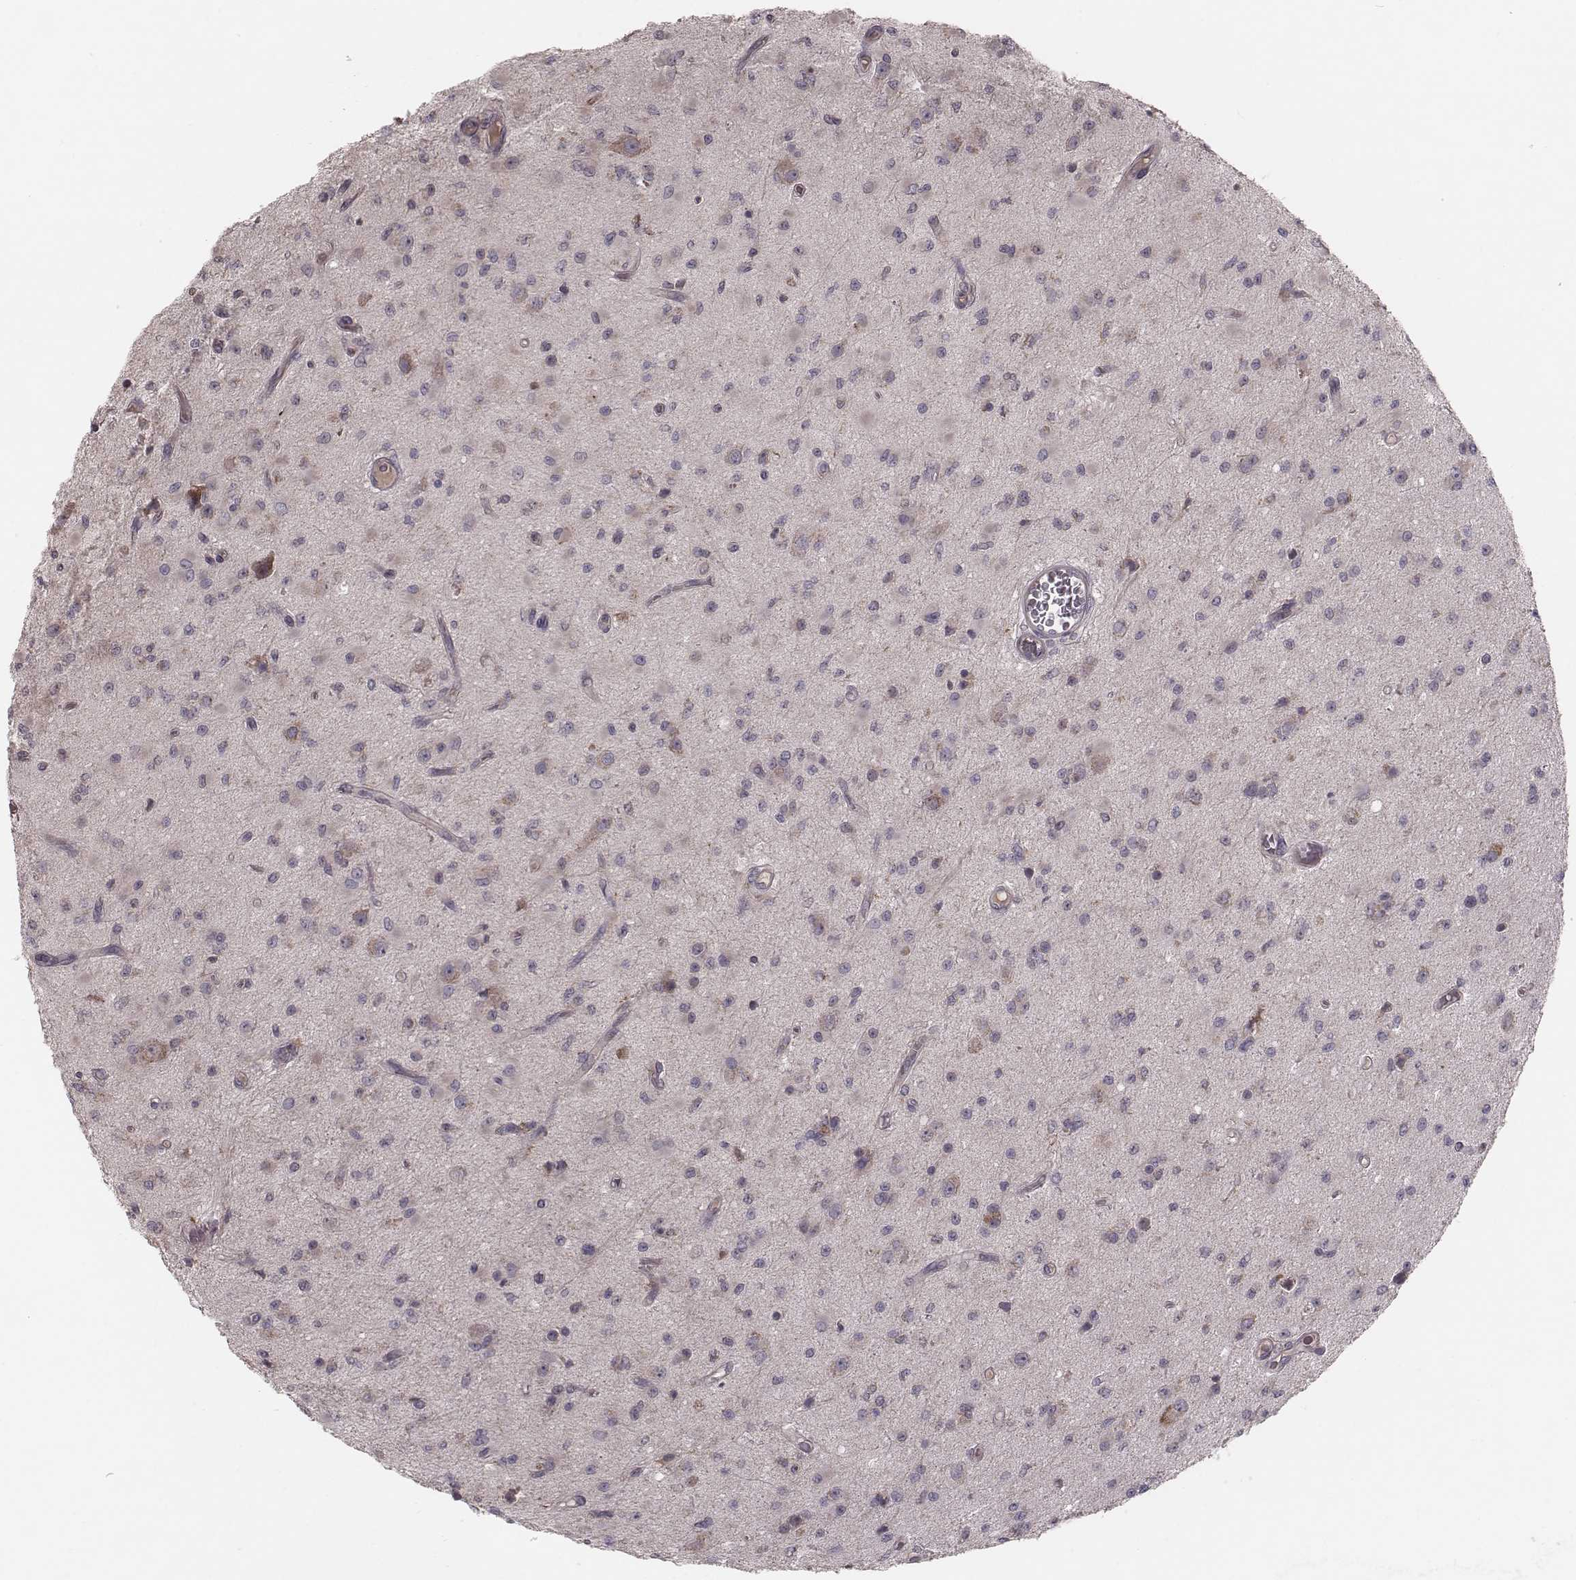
{"staining": {"intensity": "negative", "quantity": "none", "location": "none"}, "tissue": "glioma", "cell_type": "Tumor cells", "image_type": "cancer", "snomed": [{"axis": "morphology", "description": "Glioma, malignant, Low grade"}, {"axis": "topography", "description": "Brain"}], "caption": "There is no significant staining in tumor cells of glioma.", "gene": "MRPS27", "patient": {"sex": "female", "age": 45}}